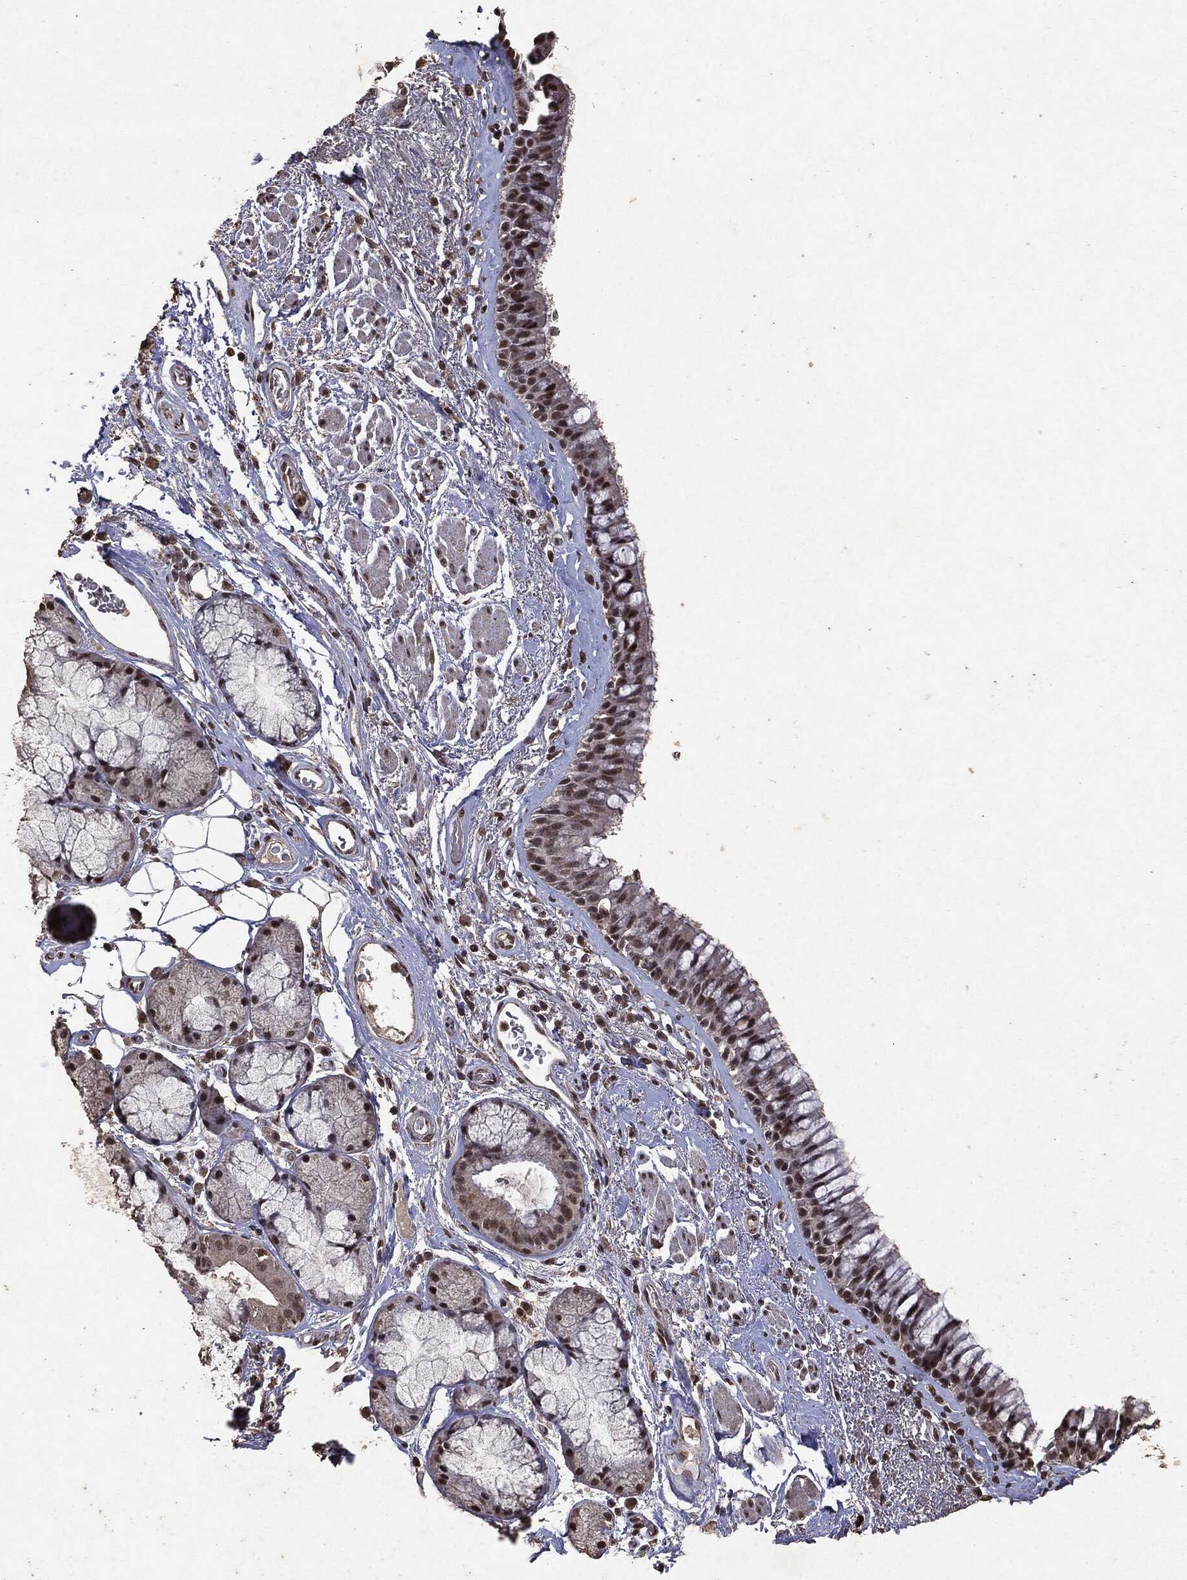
{"staining": {"intensity": "moderate", "quantity": "25%-75%", "location": "nuclear"}, "tissue": "bronchus", "cell_type": "Respiratory epithelial cells", "image_type": "normal", "snomed": [{"axis": "morphology", "description": "Normal tissue, NOS"}, {"axis": "topography", "description": "Bronchus"}], "caption": "The immunohistochemical stain labels moderate nuclear staining in respiratory epithelial cells of unremarkable bronchus.", "gene": "RAD18", "patient": {"sex": "male", "age": 82}}